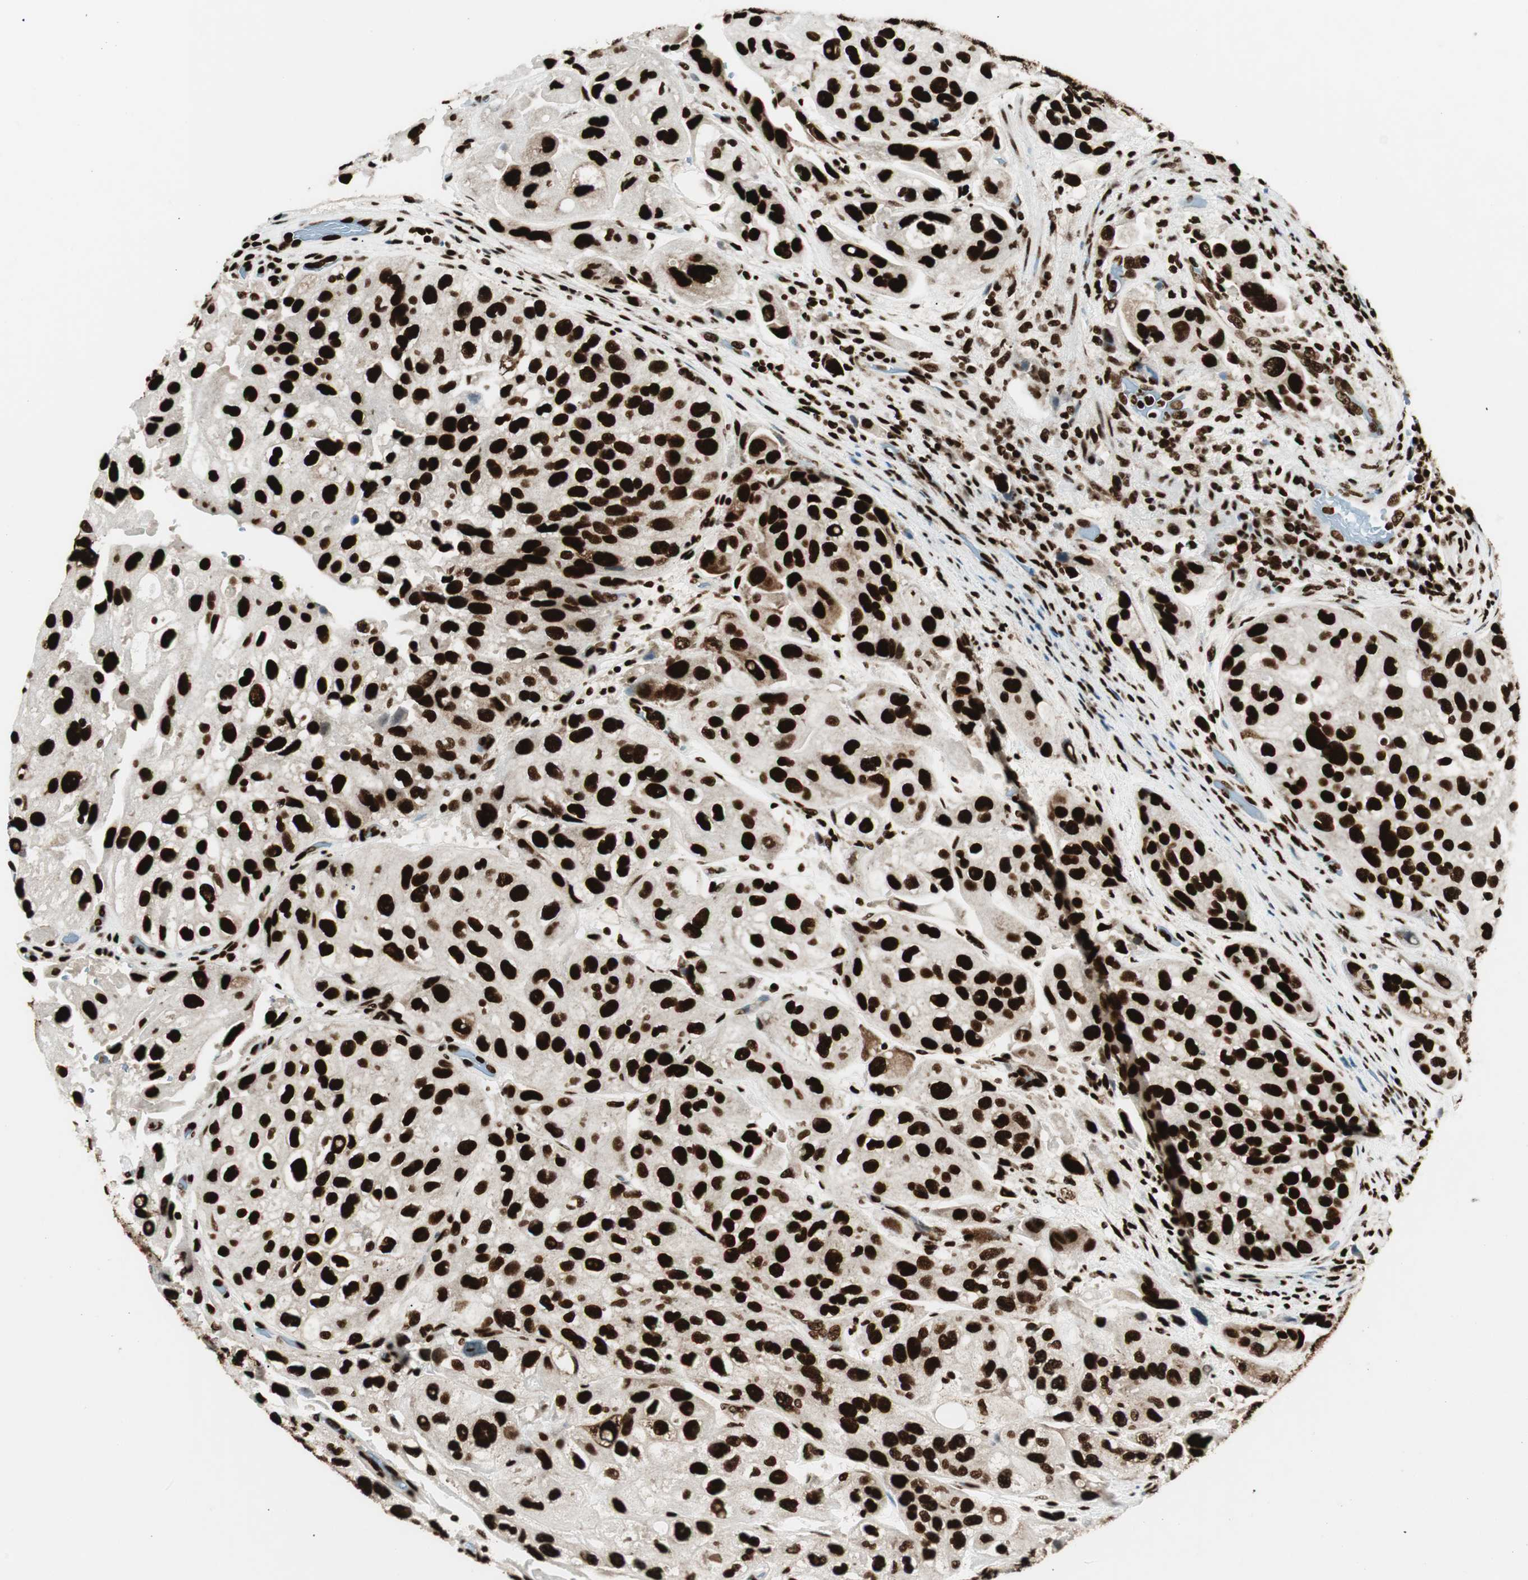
{"staining": {"intensity": "strong", "quantity": ">75%", "location": "nuclear"}, "tissue": "urothelial cancer", "cell_type": "Tumor cells", "image_type": "cancer", "snomed": [{"axis": "morphology", "description": "Urothelial carcinoma, High grade"}, {"axis": "topography", "description": "Urinary bladder"}], "caption": "Immunohistochemistry (IHC) image of human high-grade urothelial carcinoma stained for a protein (brown), which shows high levels of strong nuclear staining in approximately >75% of tumor cells.", "gene": "EWSR1", "patient": {"sex": "female", "age": 64}}